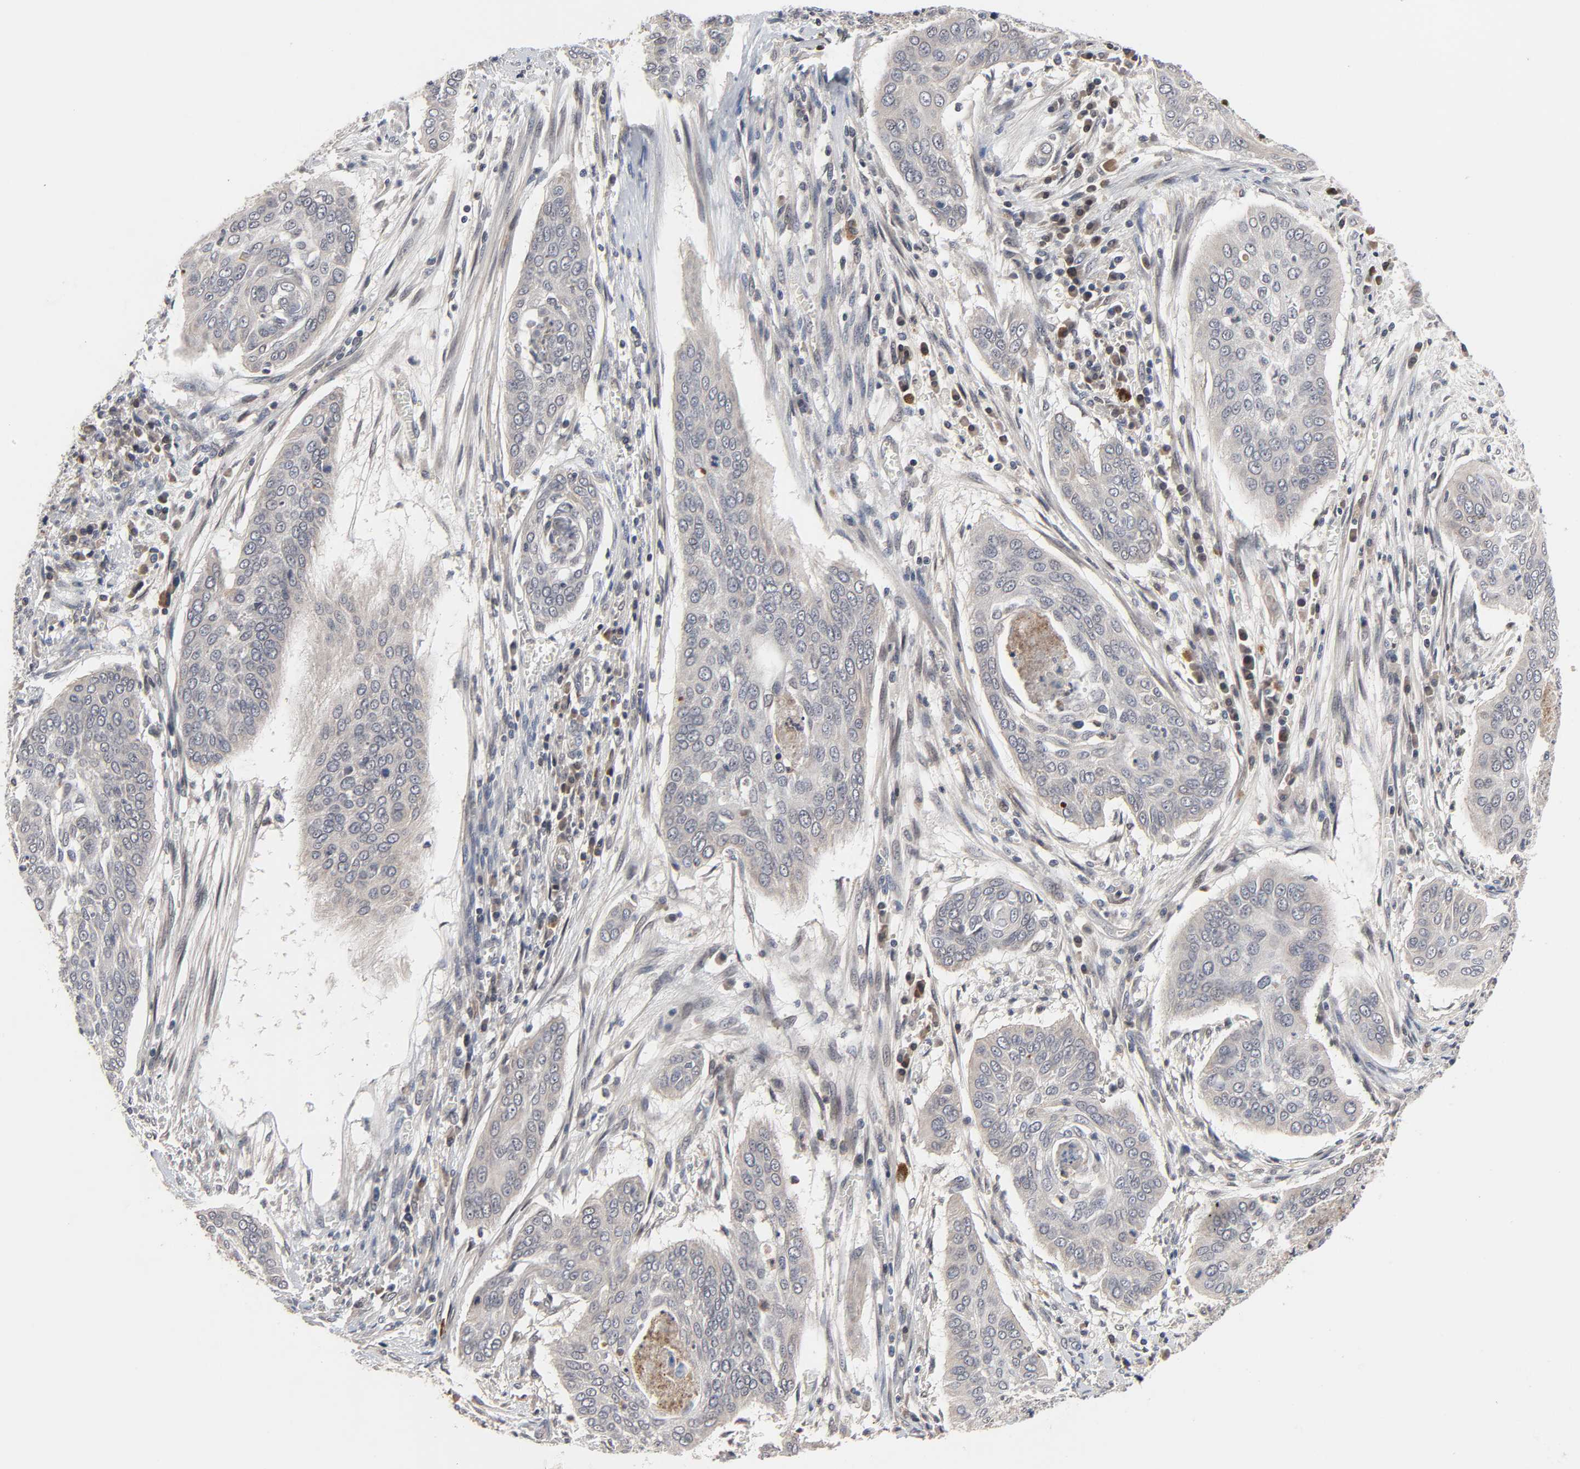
{"staining": {"intensity": "weak", "quantity": "<25%", "location": "cytoplasmic/membranous"}, "tissue": "cervical cancer", "cell_type": "Tumor cells", "image_type": "cancer", "snomed": [{"axis": "morphology", "description": "Squamous cell carcinoma, NOS"}, {"axis": "topography", "description": "Cervix"}], "caption": "Cervical squamous cell carcinoma stained for a protein using immunohistochemistry displays no expression tumor cells.", "gene": "CCDC175", "patient": {"sex": "female", "age": 39}}